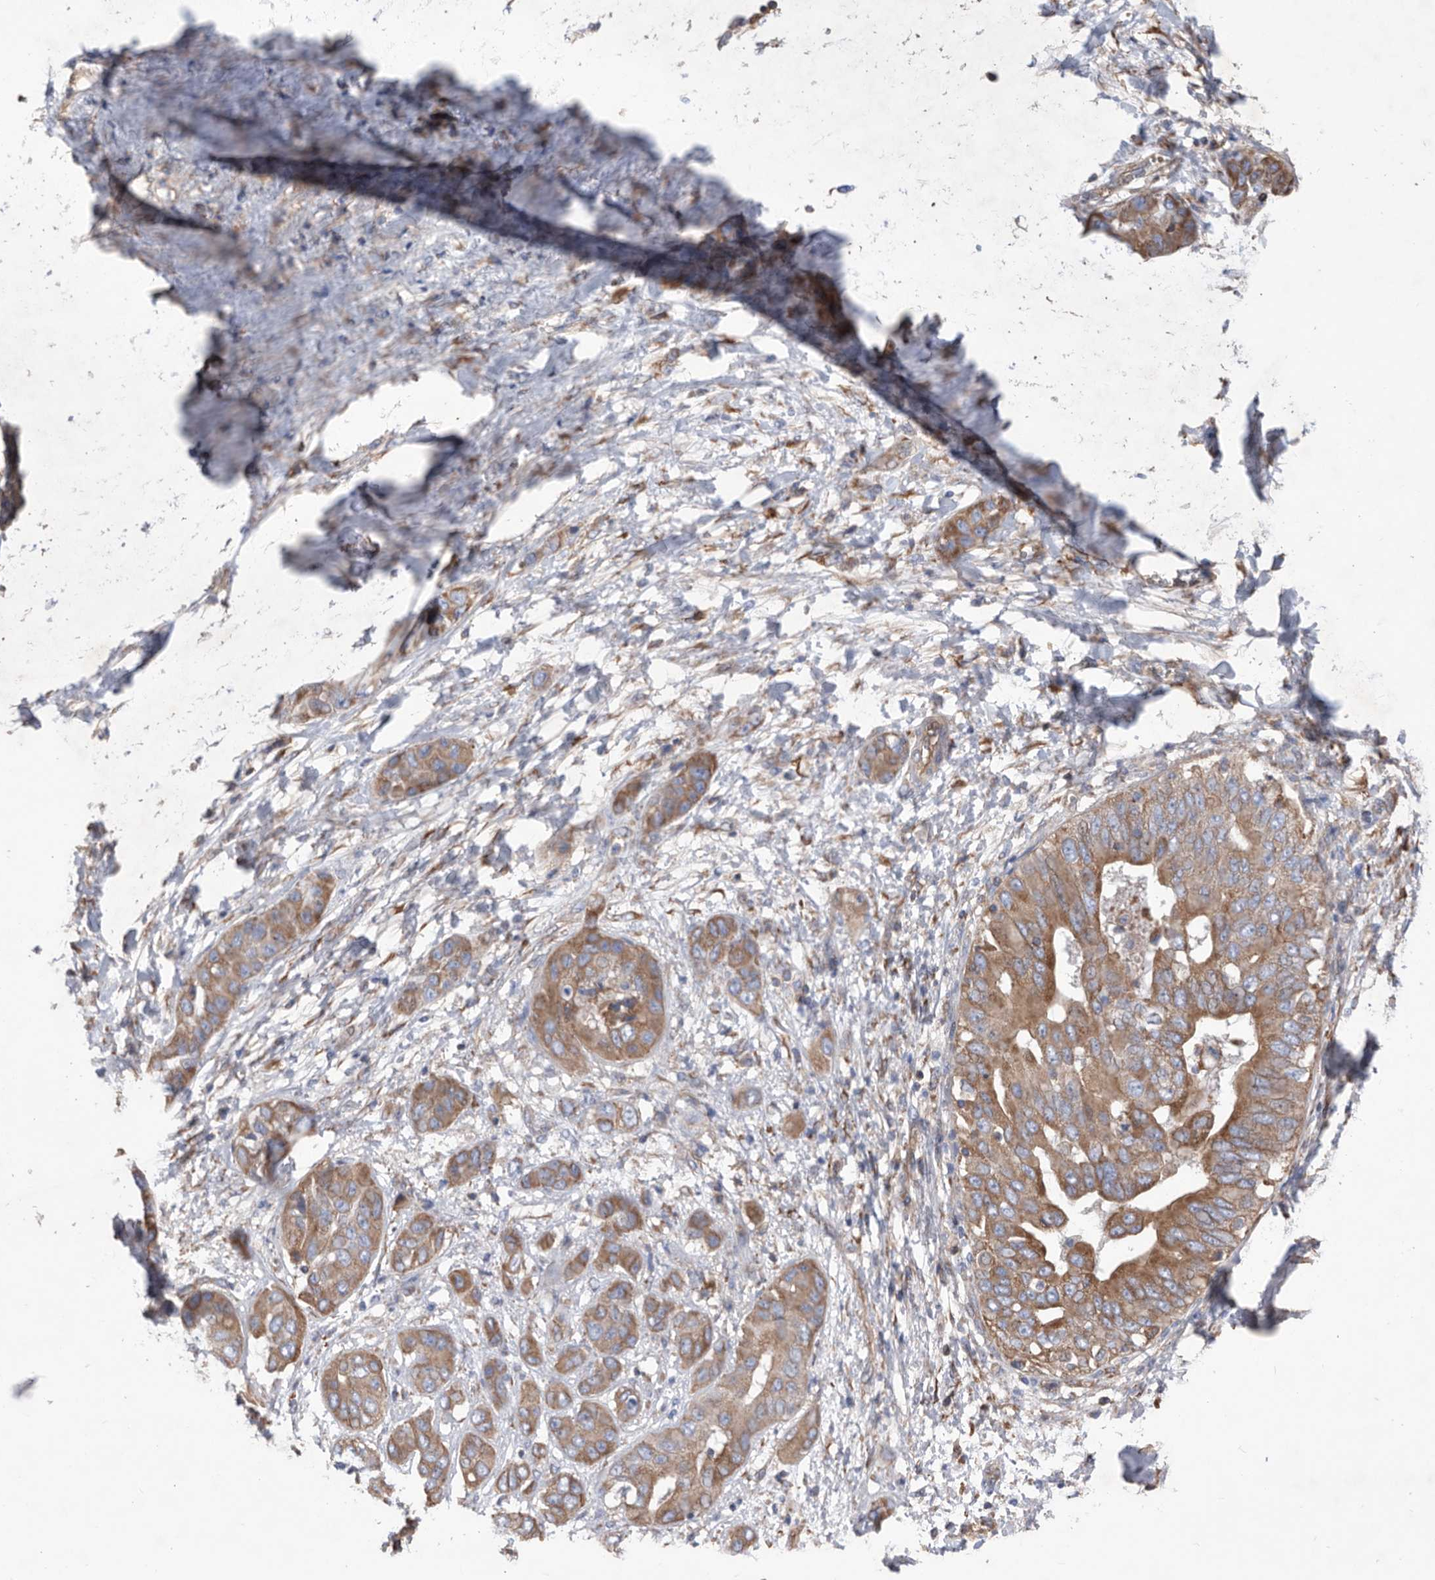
{"staining": {"intensity": "moderate", "quantity": ">75%", "location": "cytoplasmic/membranous"}, "tissue": "liver cancer", "cell_type": "Tumor cells", "image_type": "cancer", "snomed": [{"axis": "morphology", "description": "Cholangiocarcinoma"}, {"axis": "topography", "description": "Liver"}], "caption": "Liver cholangiocarcinoma stained with a protein marker demonstrates moderate staining in tumor cells.", "gene": "ATP13A3", "patient": {"sex": "female", "age": 52}}